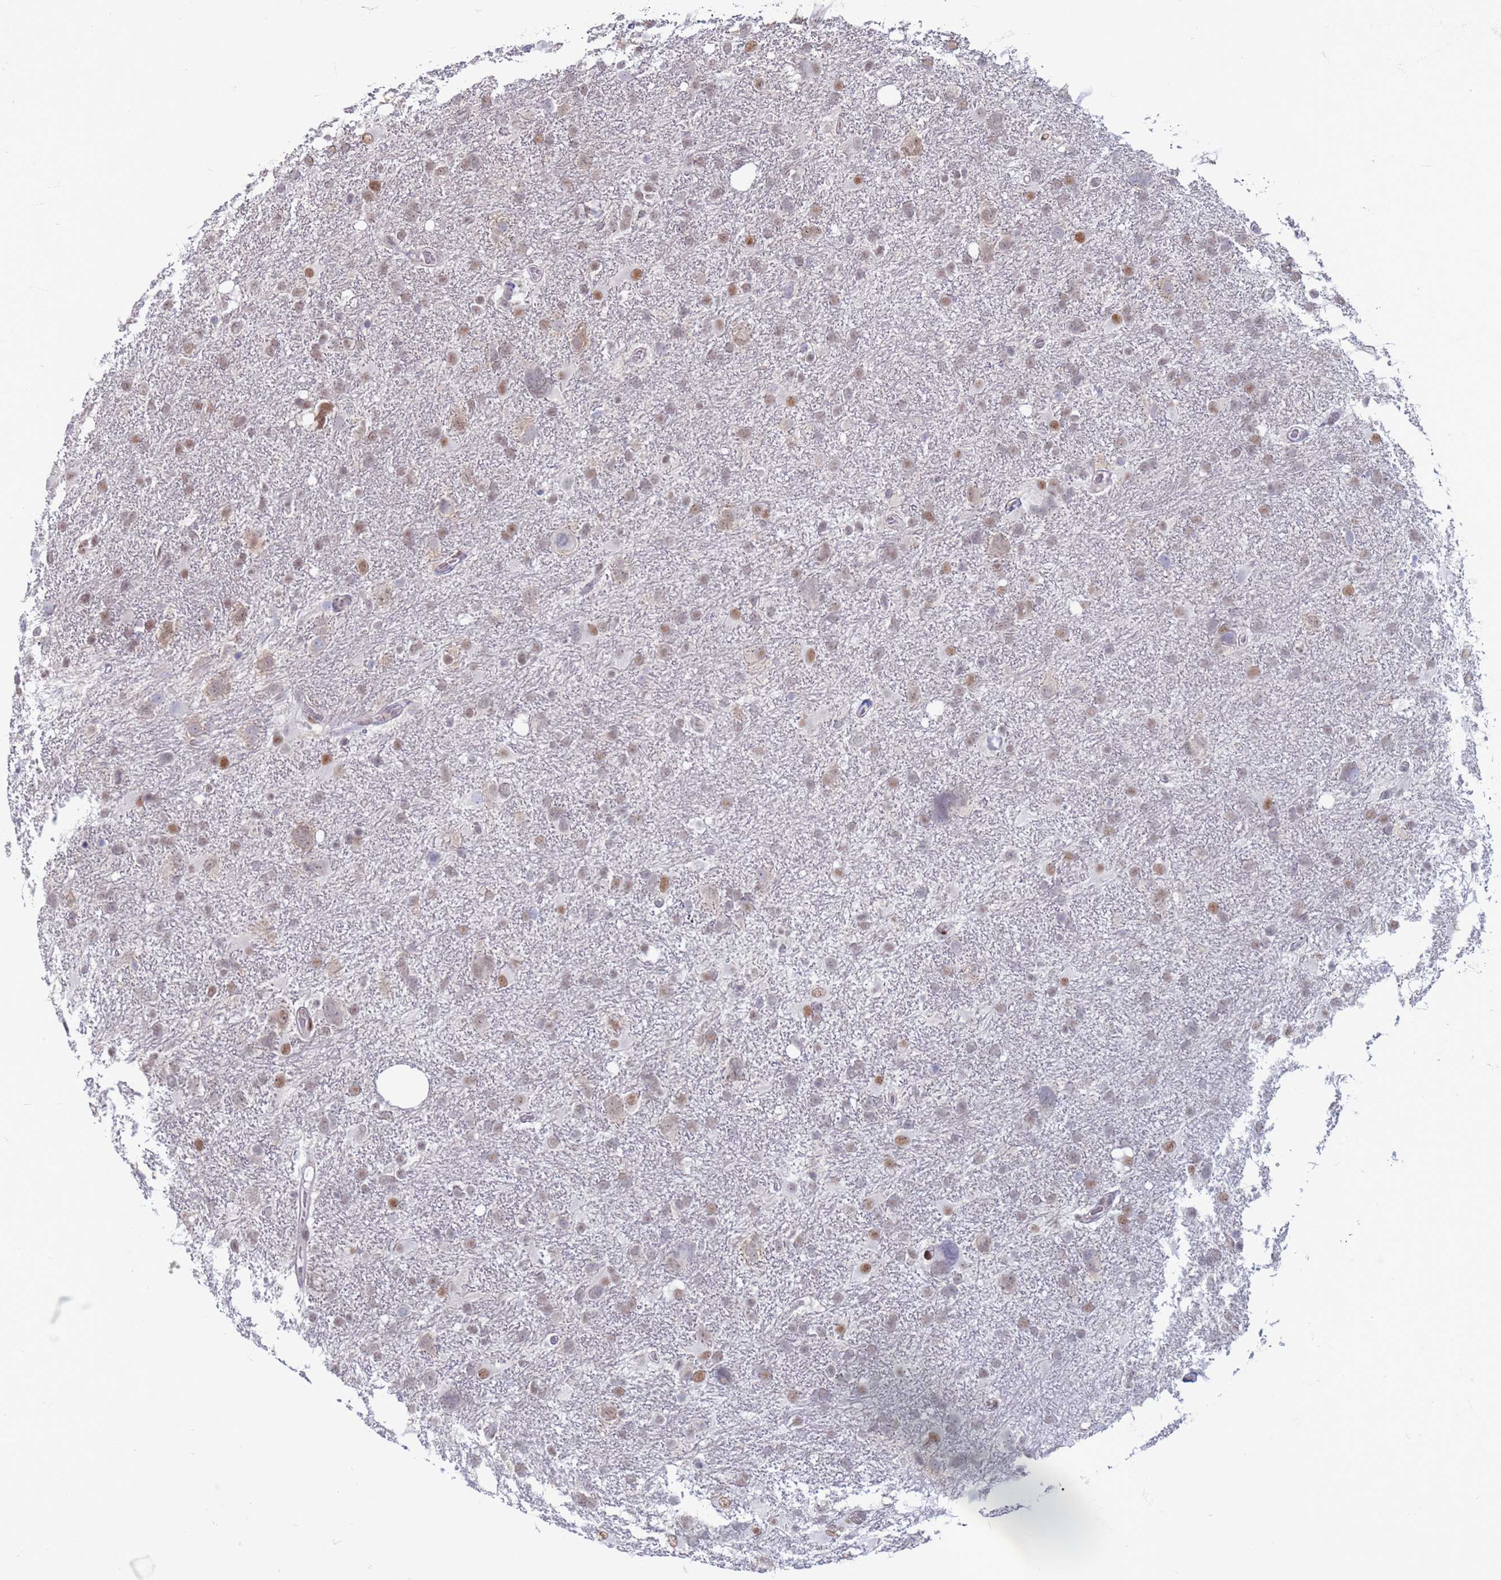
{"staining": {"intensity": "weak", "quantity": ">75%", "location": "nuclear"}, "tissue": "glioma", "cell_type": "Tumor cells", "image_type": "cancer", "snomed": [{"axis": "morphology", "description": "Glioma, malignant, High grade"}, {"axis": "topography", "description": "Brain"}], "caption": "A photomicrograph of human glioma stained for a protein displays weak nuclear brown staining in tumor cells.", "gene": "SAE1", "patient": {"sex": "male", "age": 61}}